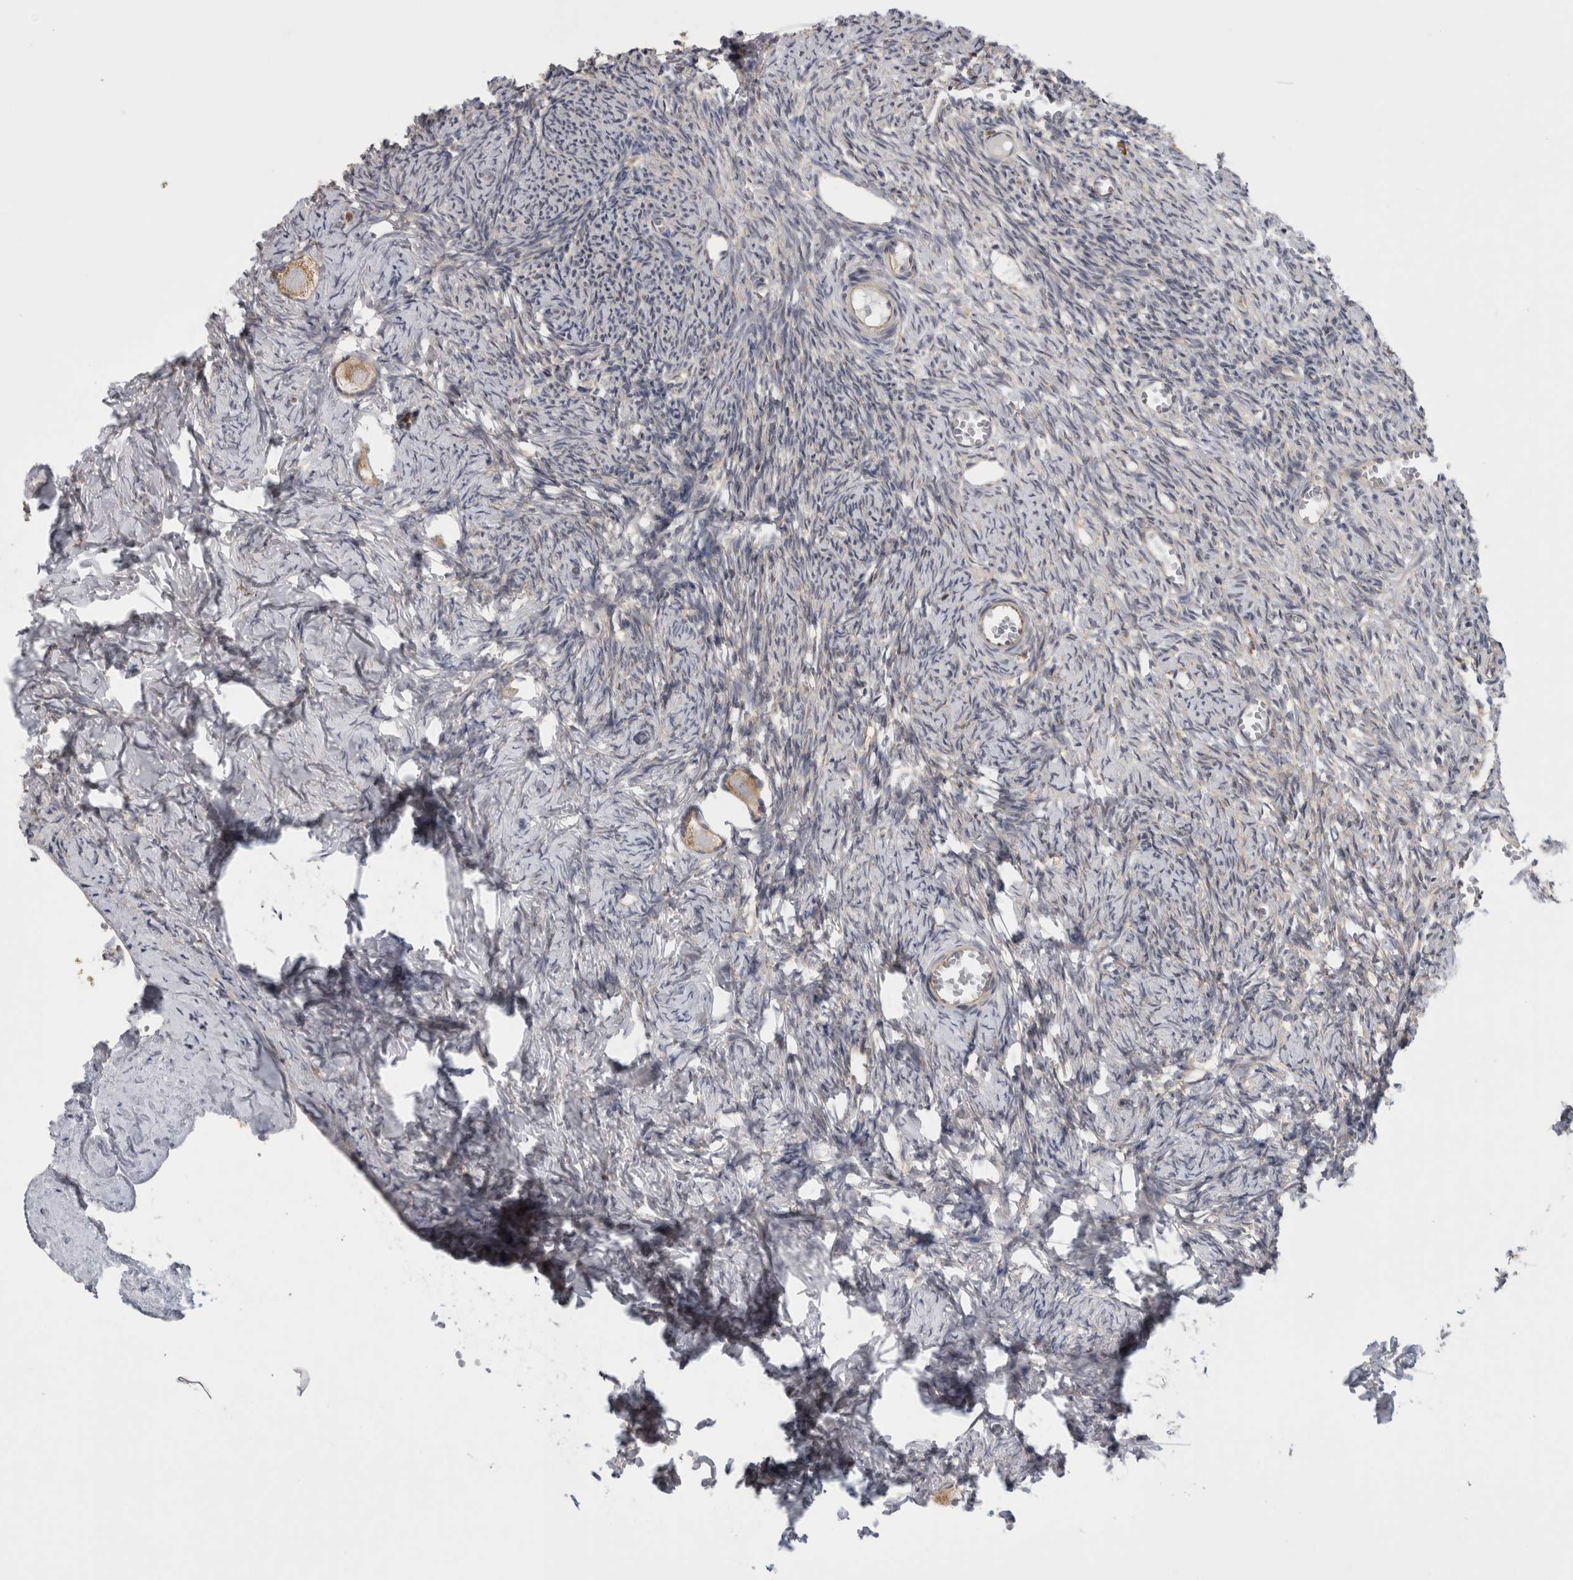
{"staining": {"intensity": "moderate", "quantity": ">75%", "location": "cytoplasmic/membranous"}, "tissue": "ovary", "cell_type": "Follicle cells", "image_type": "normal", "snomed": [{"axis": "morphology", "description": "Normal tissue, NOS"}, {"axis": "topography", "description": "Ovary"}], "caption": "Follicle cells reveal medium levels of moderate cytoplasmic/membranous positivity in about >75% of cells in unremarkable human ovary. The protein of interest is shown in brown color, while the nuclei are stained blue.", "gene": "GRIK2", "patient": {"sex": "female", "age": 27}}